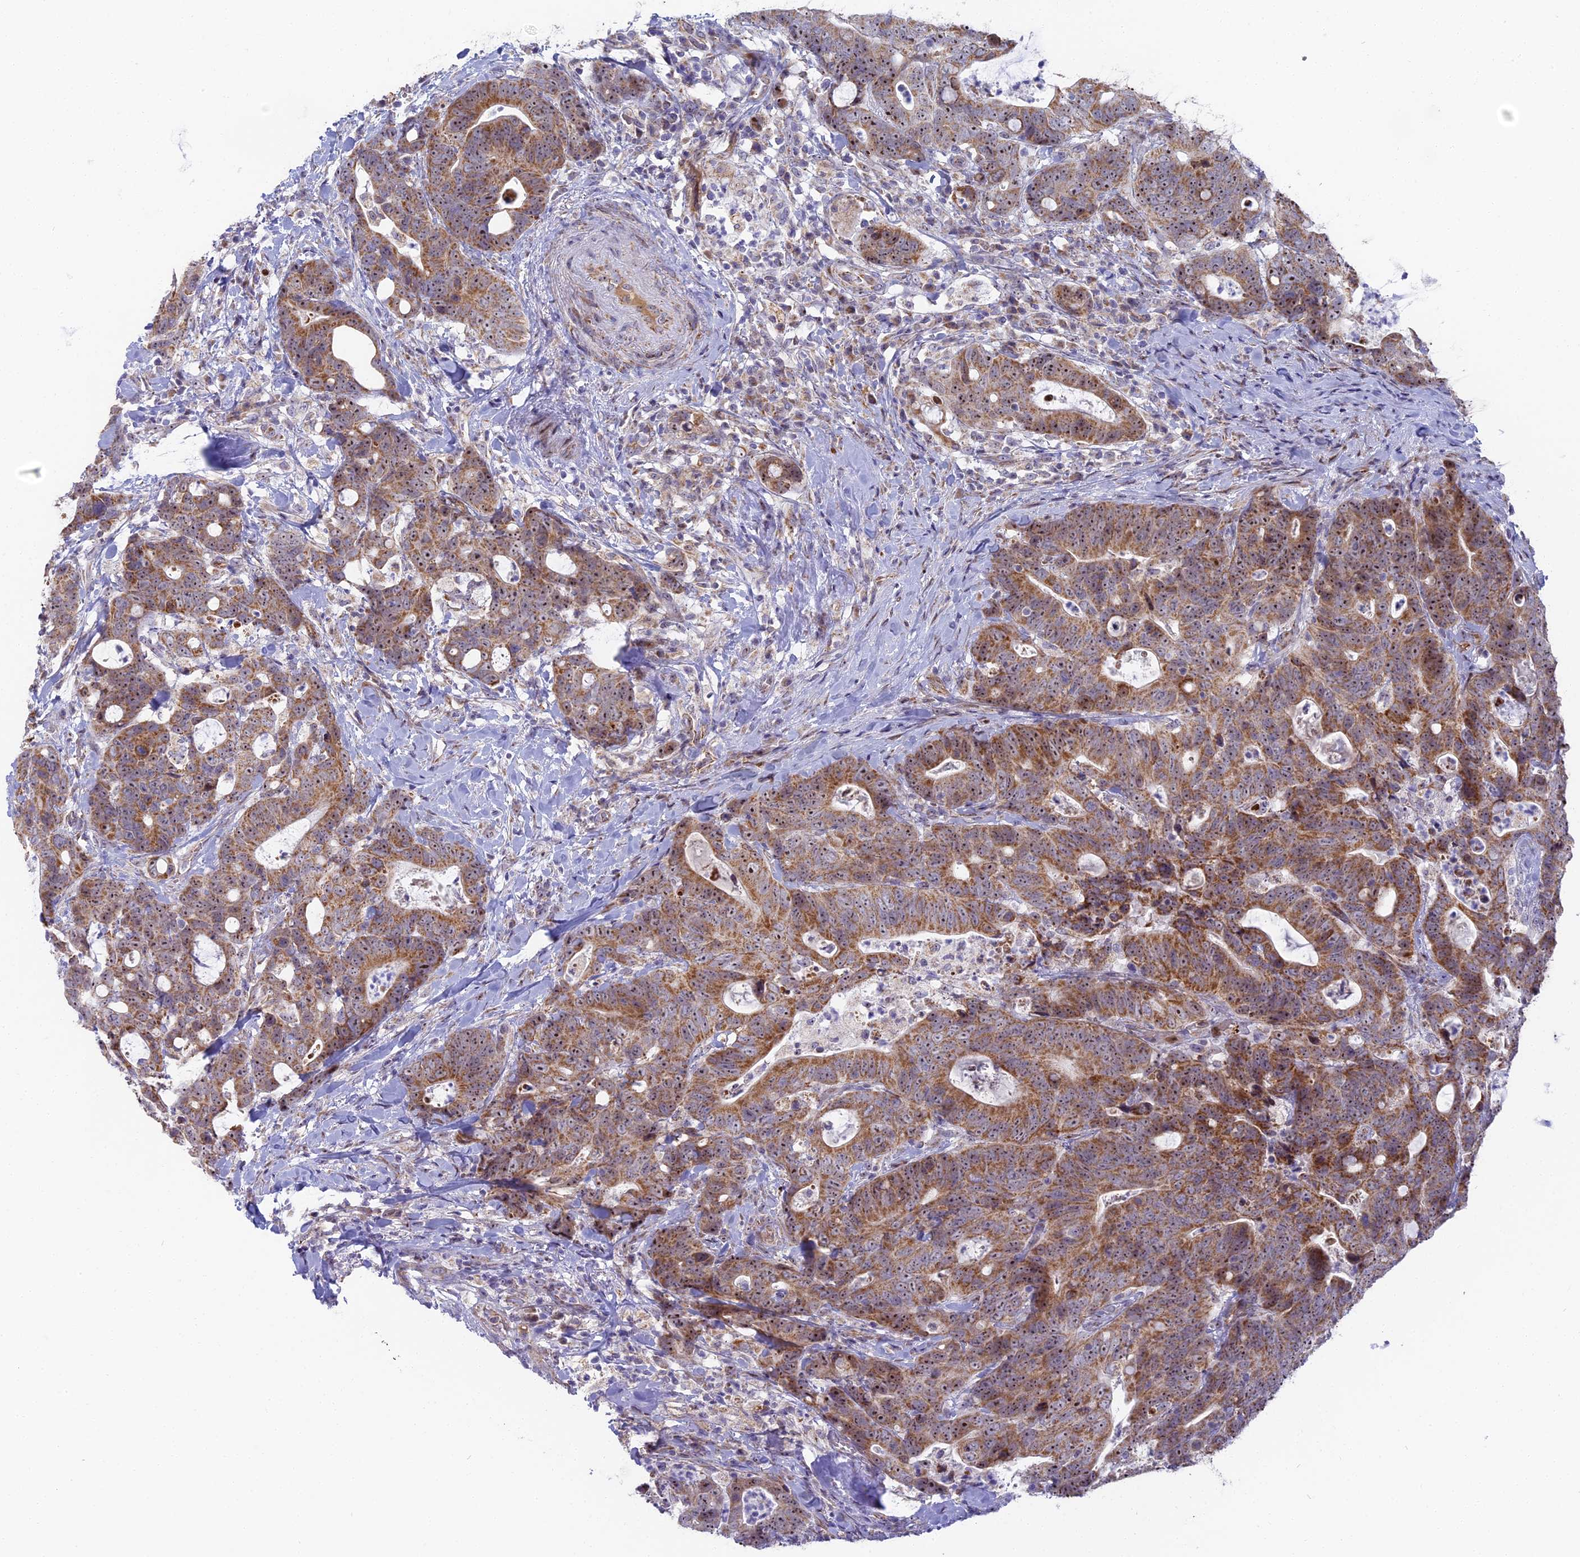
{"staining": {"intensity": "moderate", "quantity": ">75%", "location": "cytoplasmic/membranous,nuclear"}, "tissue": "colorectal cancer", "cell_type": "Tumor cells", "image_type": "cancer", "snomed": [{"axis": "morphology", "description": "Adenocarcinoma, NOS"}, {"axis": "topography", "description": "Colon"}], "caption": "Immunohistochemistry of human colorectal adenocarcinoma displays medium levels of moderate cytoplasmic/membranous and nuclear positivity in about >75% of tumor cells.", "gene": "DTWD1", "patient": {"sex": "female", "age": 82}}